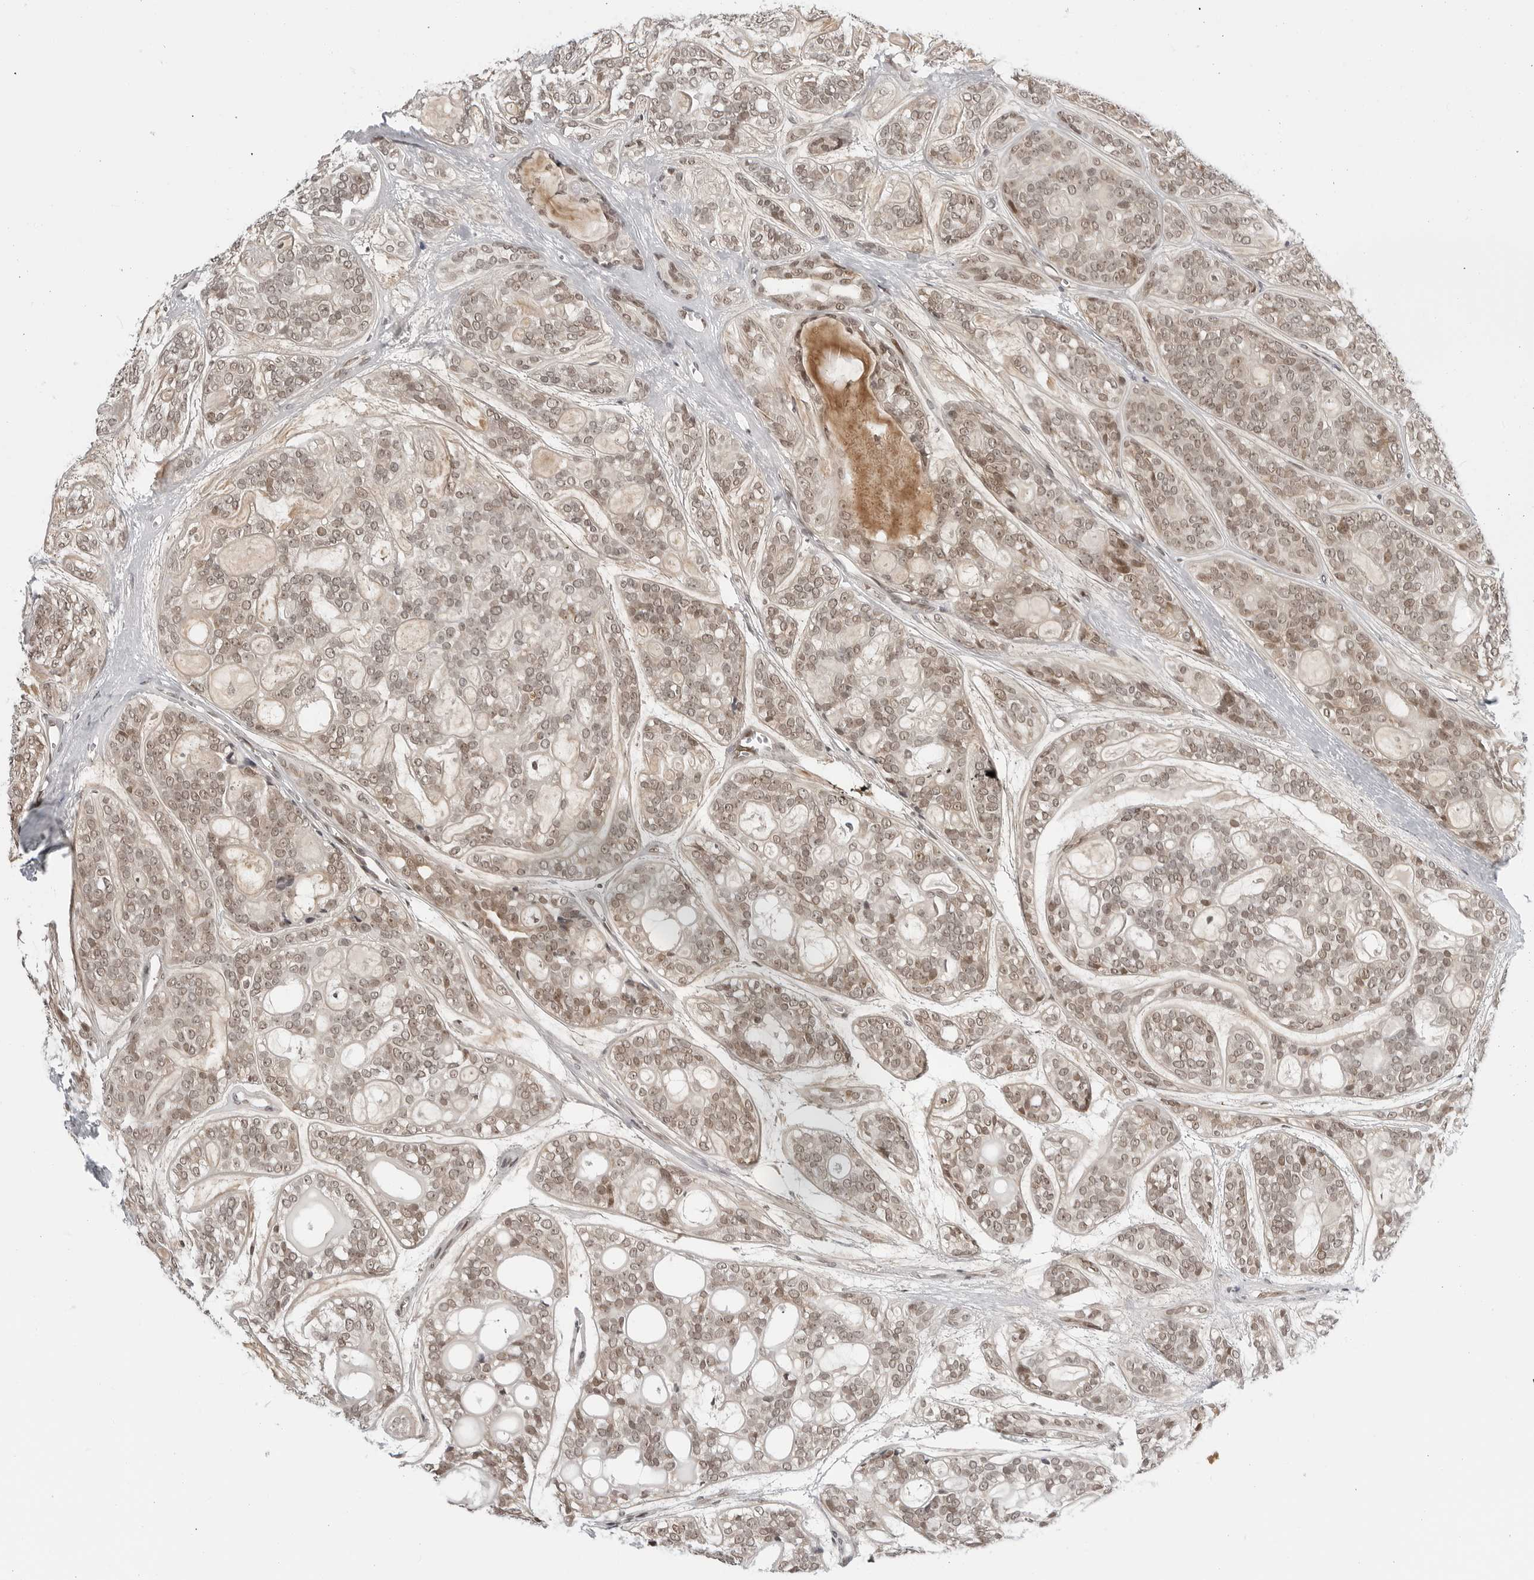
{"staining": {"intensity": "moderate", "quantity": ">75%", "location": "nuclear"}, "tissue": "head and neck cancer", "cell_type": "Tumor cells", "image_type": "cancer", "snomed": [{"axis": "morphology", "description": "Adenocarcinoma, NOS"}, {"axis": "topography", "description": "Head-Neck"}], "caption": "Adenocarcinoma (head and neck) stained for a protein reveals moderate nuclear positivity in tumor cells.", "gene": "C8orf33", "patient": {"sex": "male", "age": 66}}